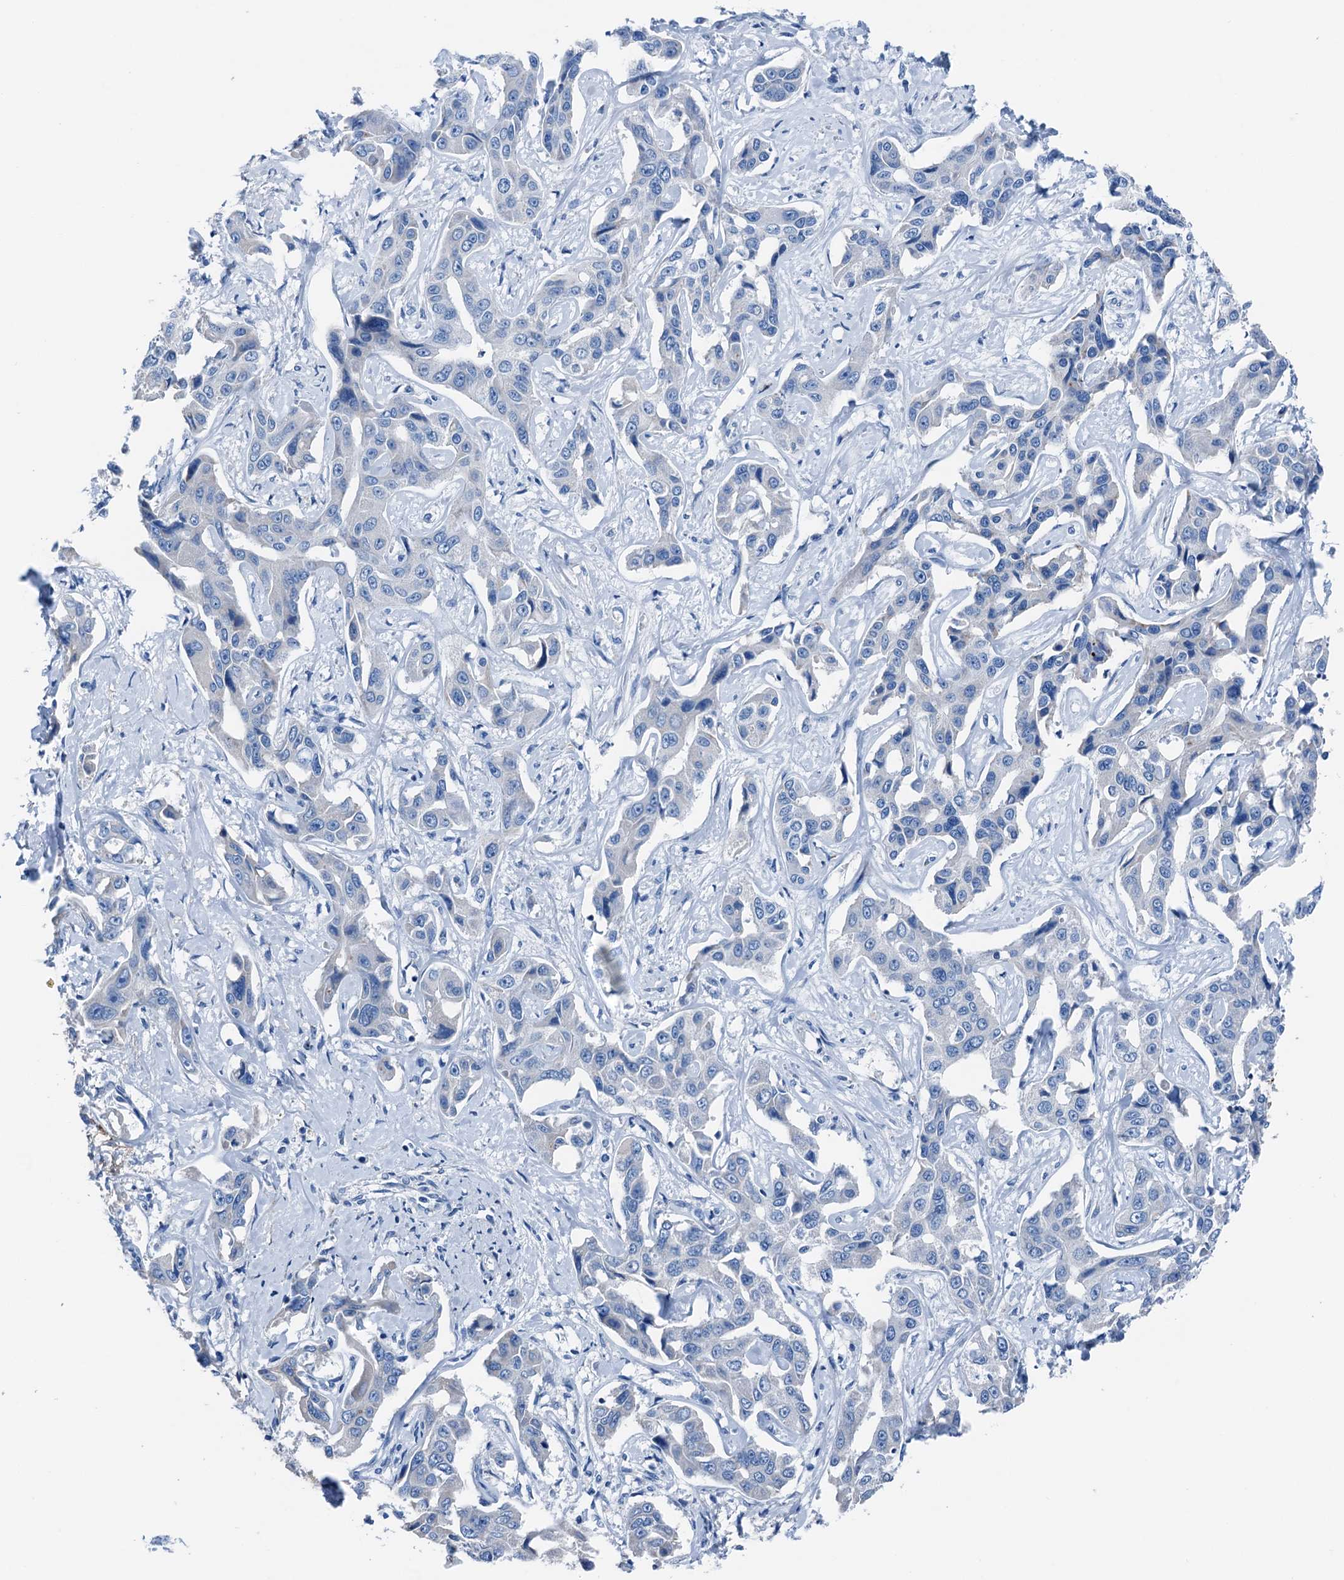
{"staining": {"intensity": "negative", "quantity": "none", "location": "none"}, "tissue": "liver cancer", "cell_type": "Tumor cells", "image_type": "cancer", "snomed": [{"axis": "morphology", "description": "Cholangiocarcinoma"}, {"axis": "topography", "description": "Liver"}], "caption": "This is an immunohistochemistry histopathology image of liver cancer (cholangiocarcinoma). There is no expression in tumor cells.", "gene": "C1QTNF4", "patient": {"sex": "male", "age": 59}}